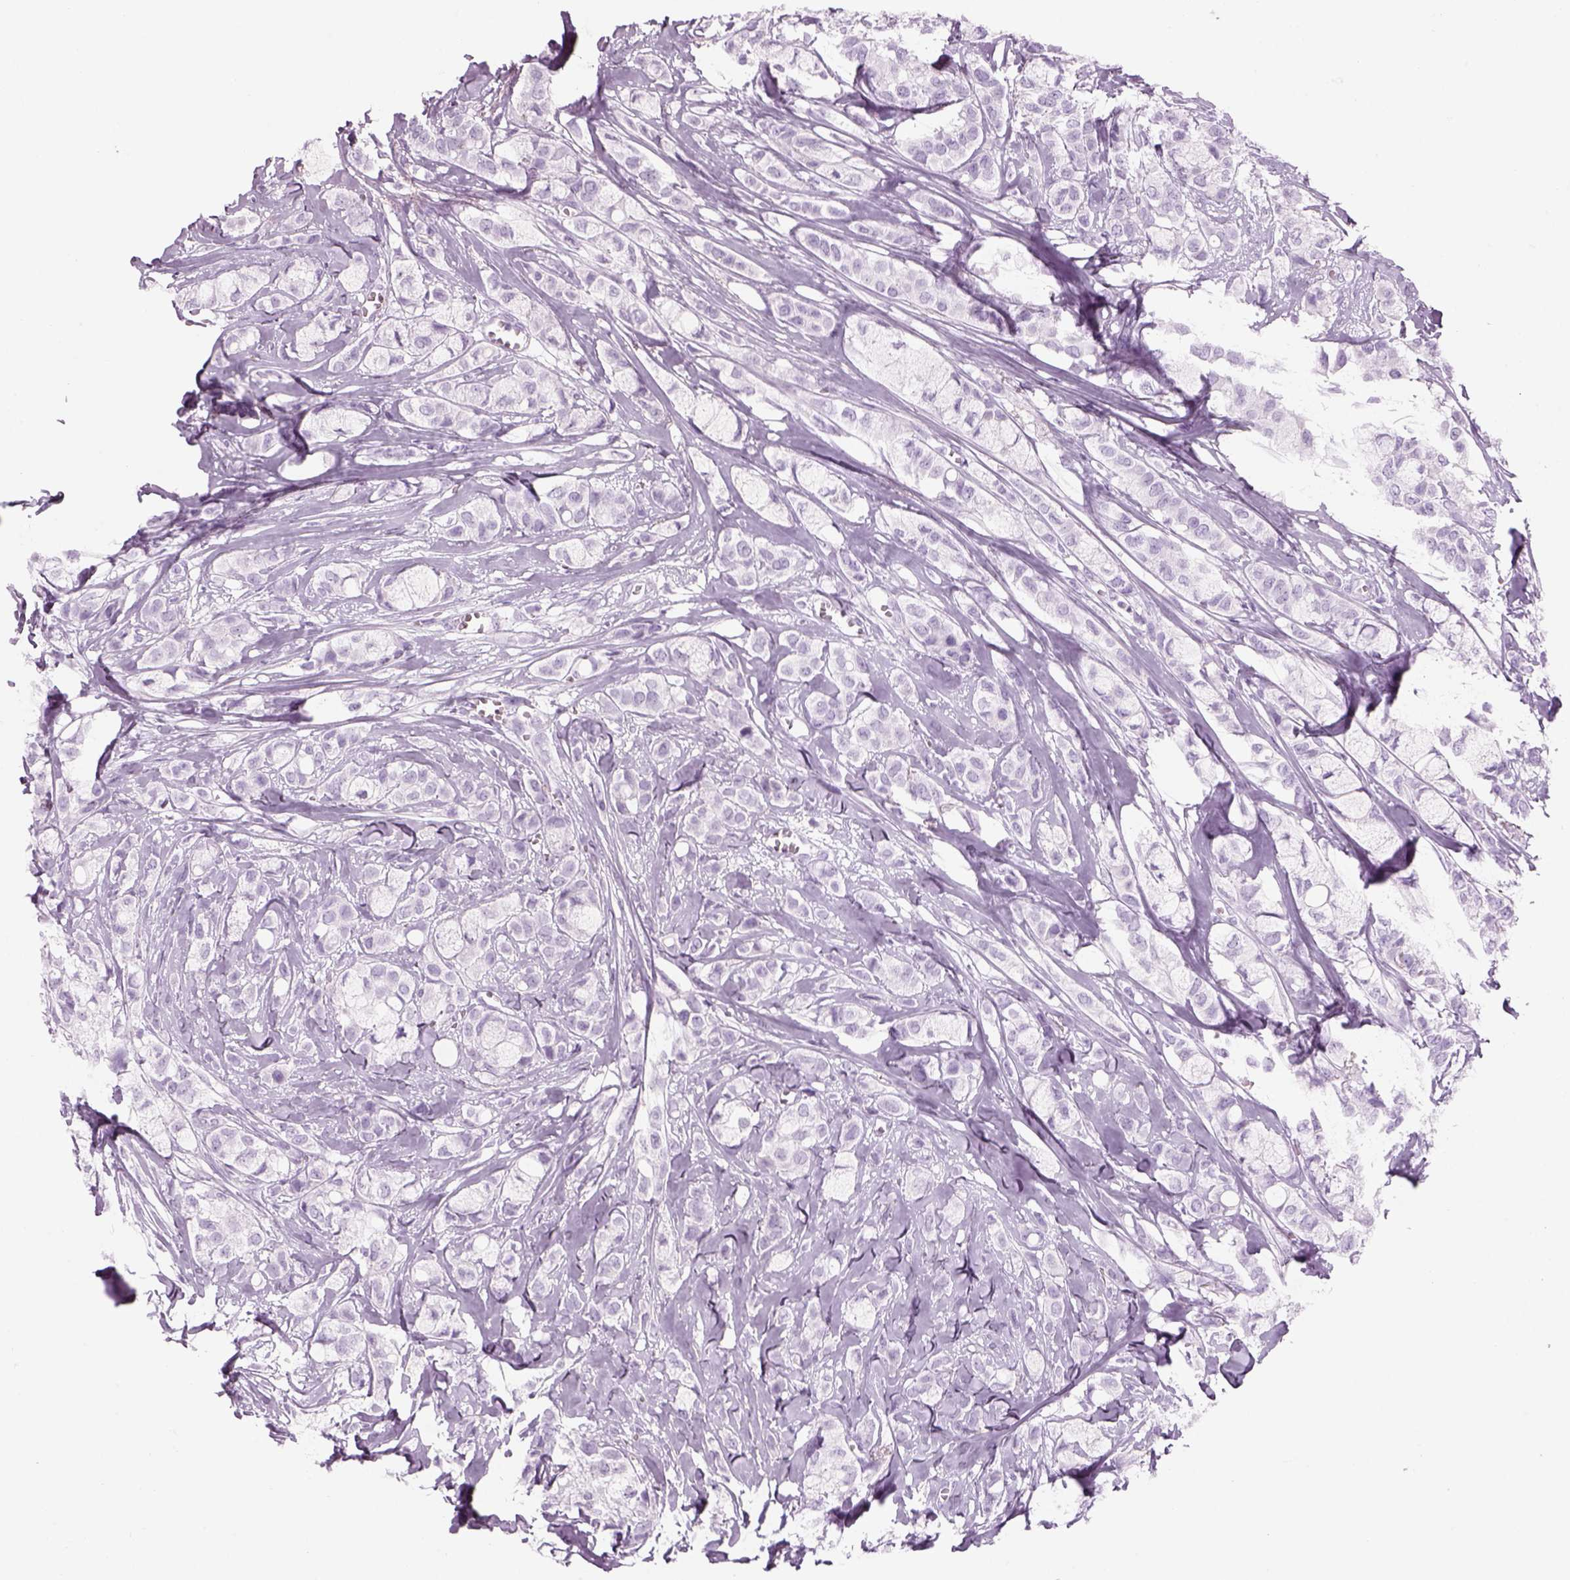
{"staining": {"intensity": "negative", "quantity": "none", "location": "none"}, "tissue": "breast cancer", "cell_type": "Tumor cells", "image_type": "cancer", "snomed": [{"axis": "morphology", "description": "Duct carcinoma"}, {"axis": "topography", "description": "Breast"}], "caption": "Immunohistochemistry image of neoplastic tissue: breast cancer (invasive ductal carcinoma) stained with DAB (3,3'-diaminobenzidine) reveals no significant protein expression in tumor cells.", "gene": "PABPC1L2B", "patient": {"sex": "female", "age": 85}}